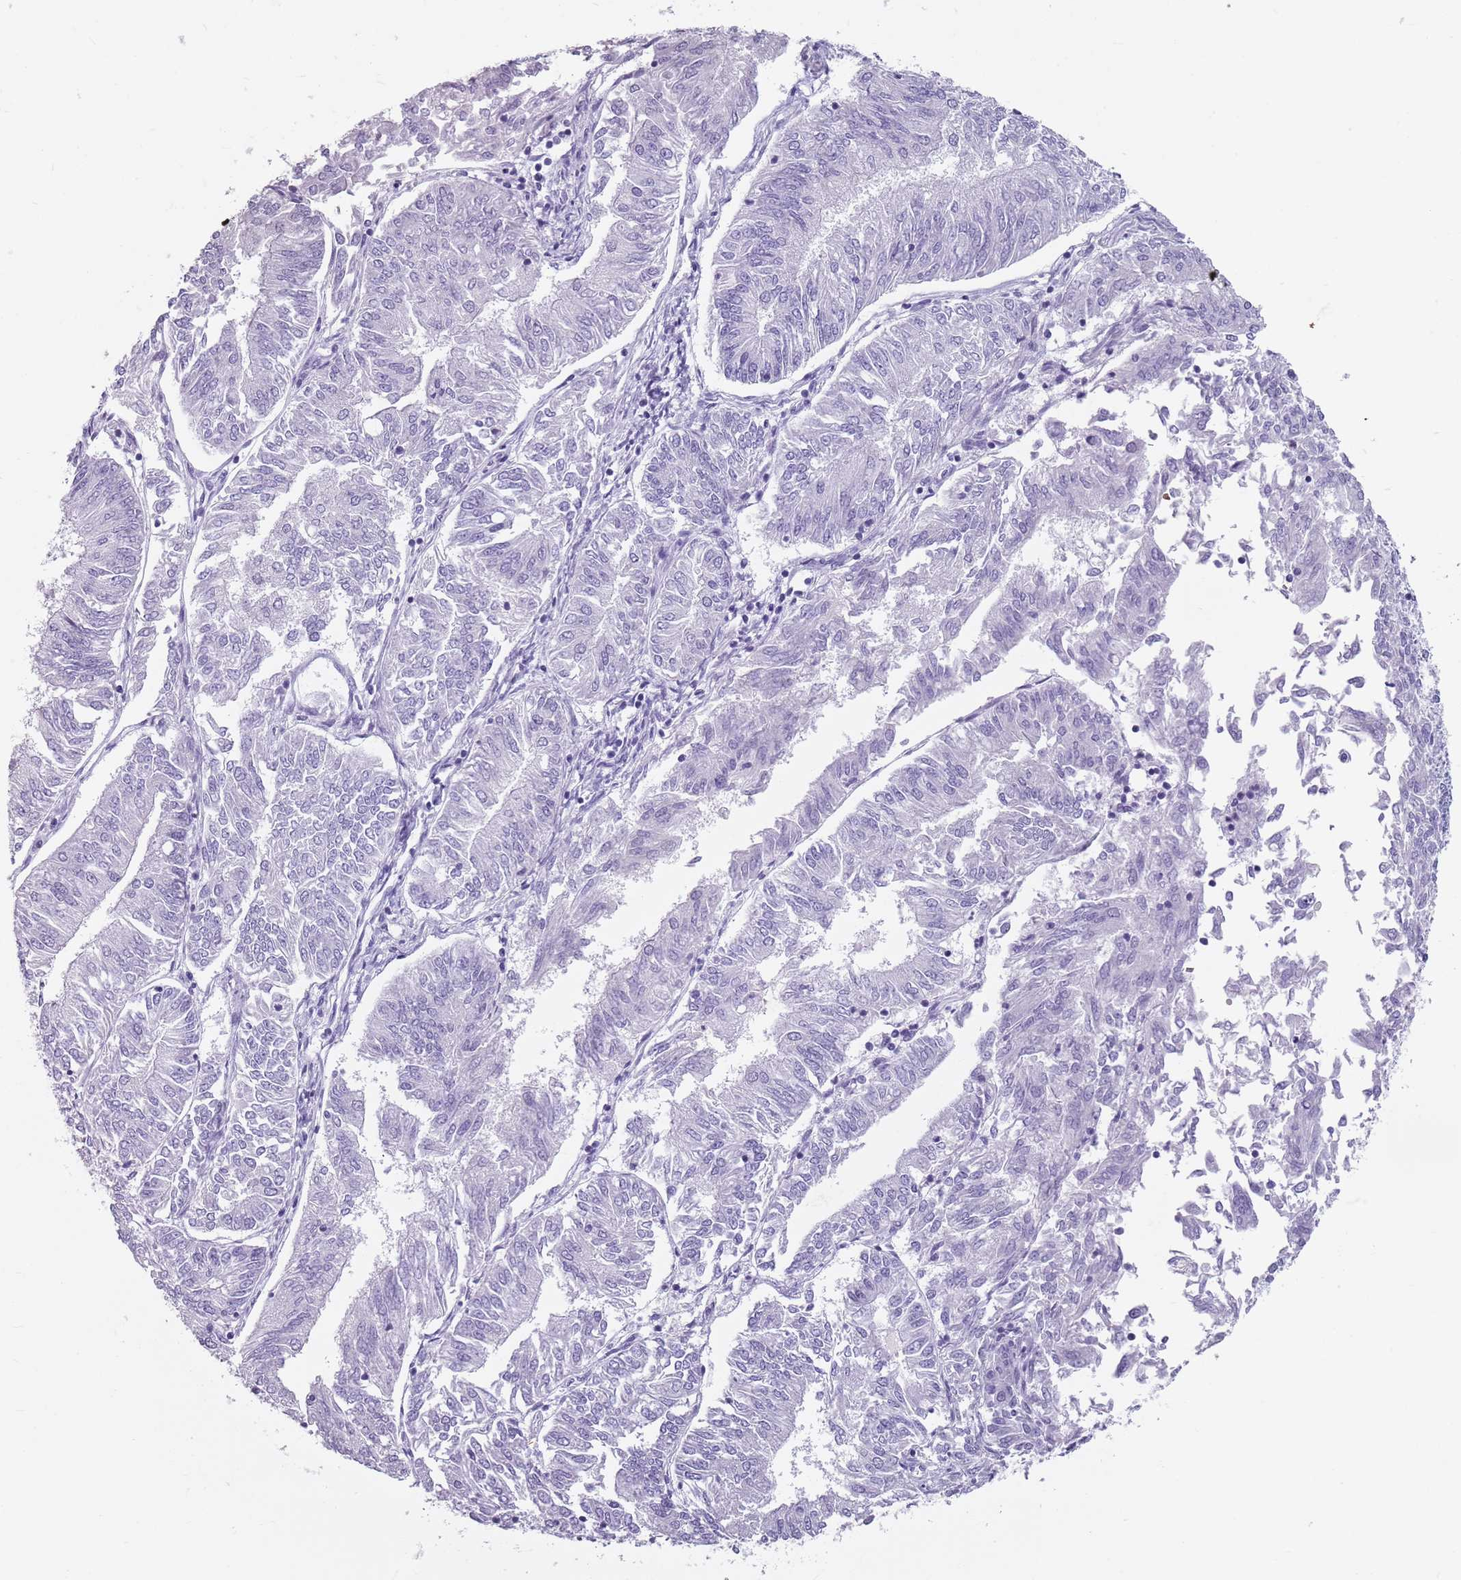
{"staining": {"intensity": "negative", "quantity": "none", "location": "none"}, "tissue": "endometrial cancer", "cell_type": "Tumor cells", "image_type": "cancer", "snomed": [{"axis": "morphology", "description": "Adenocarcinoma, NOS"}, {"axis": "topography", "description": "Endometrium"}], "caption": "Immunohistochemistry image of neoplastic tissue: endometrial cancer stained with DAB demonstrates no significant protein staining in tumor cells. (DAB (3,3'-diaminobenzidine) immunohistochemistry, high magnification).", "gene": "SPESP1", "patient": {"sex": "female", "age": 58}}